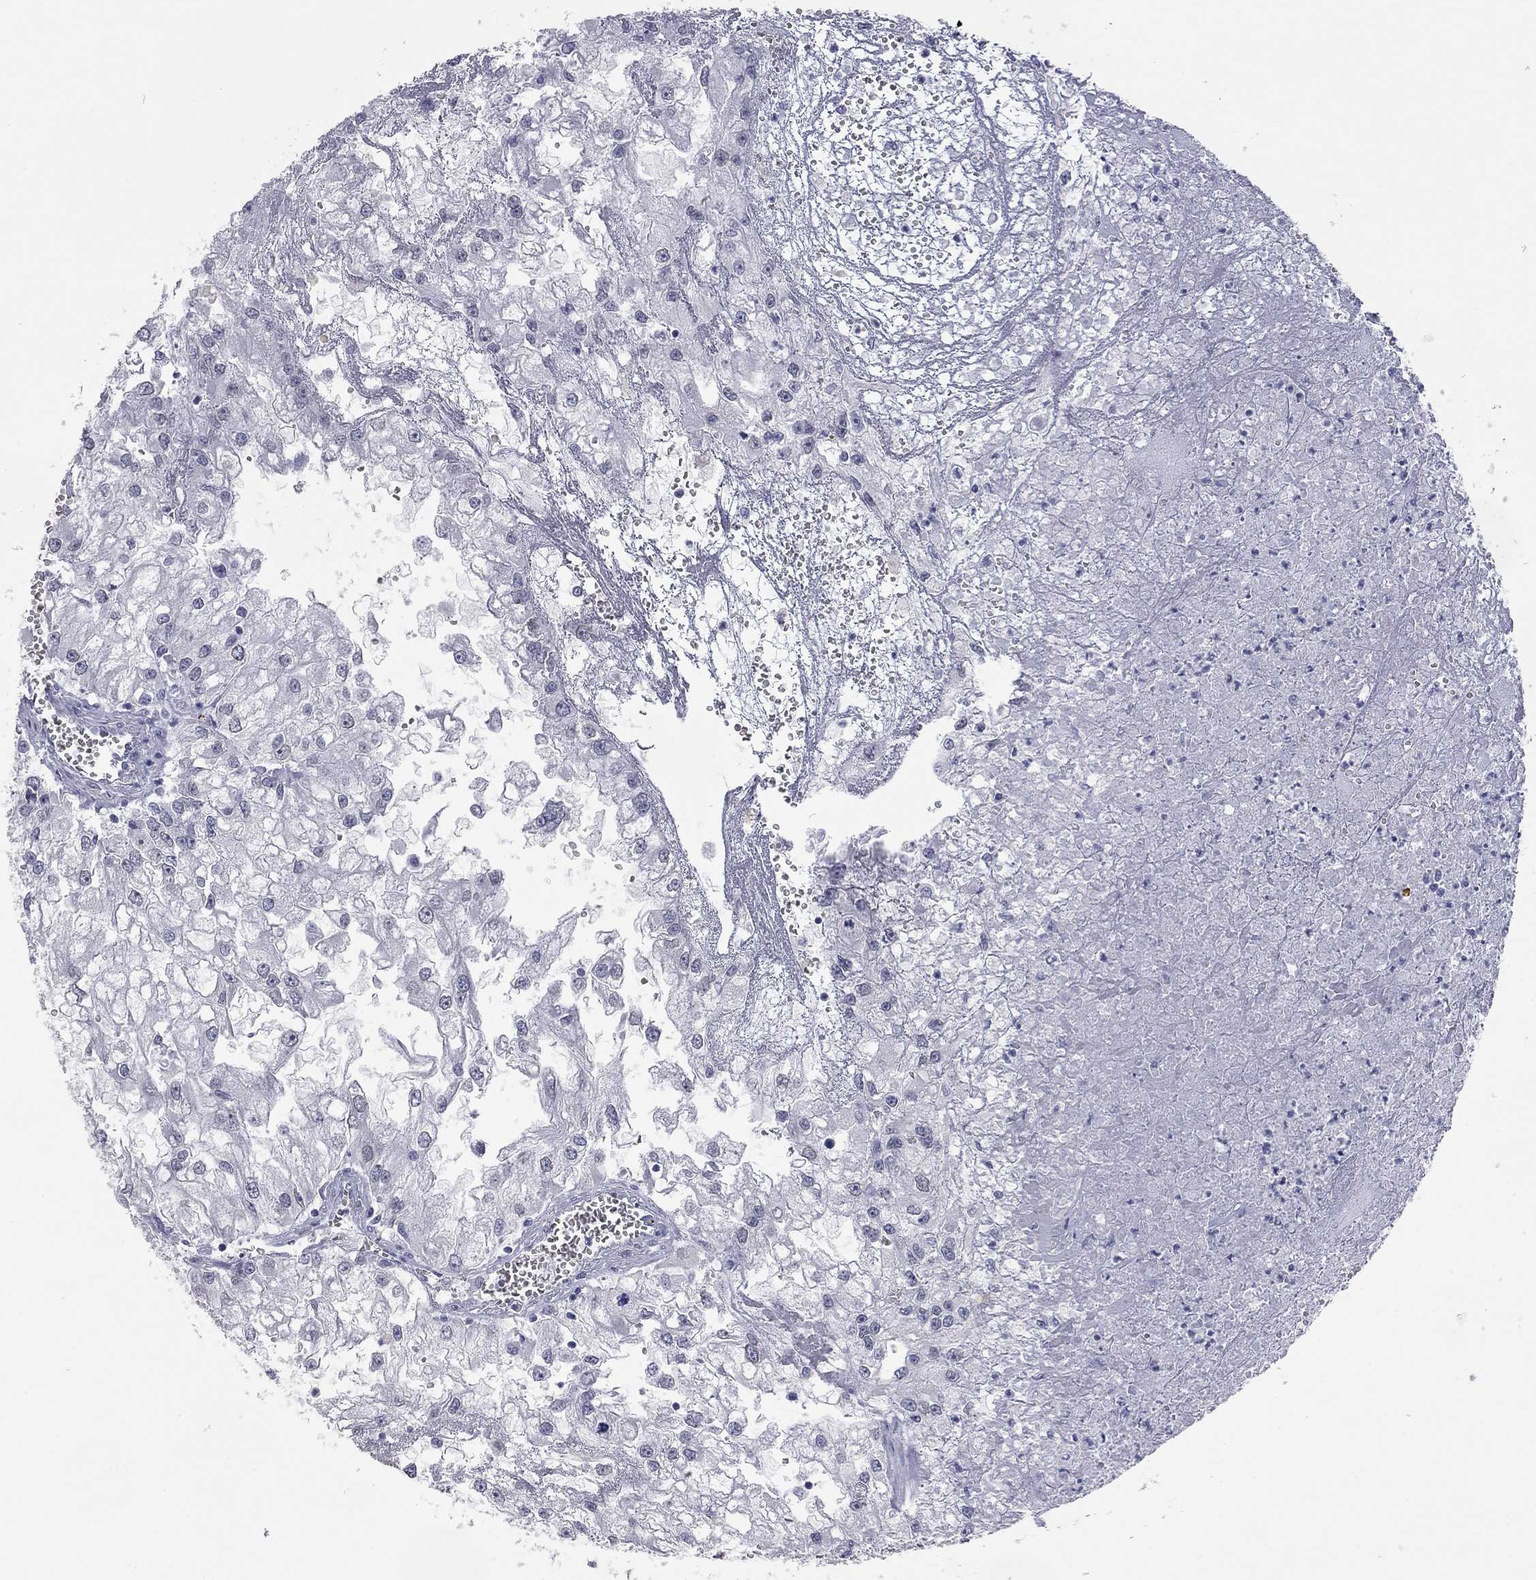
{"staining": {"intensity": "negative", "quantity": "none", "location": "none"}, "tissue": "renal cancer", "cell_type": "Tumor cells", "image_type": "cancer", "snomed": [{"axis": "morphology", "description": "Adenocarcinoma, NOS"}, {"axis": "topography", "description": "Kidney"}], "caption": "Renal cancer stained for a protein using immunohistochemistry (IHC) exhibits no expression tumor cells.", "gene": "AK8", "patient": {"sex": "male", "age": 59}}